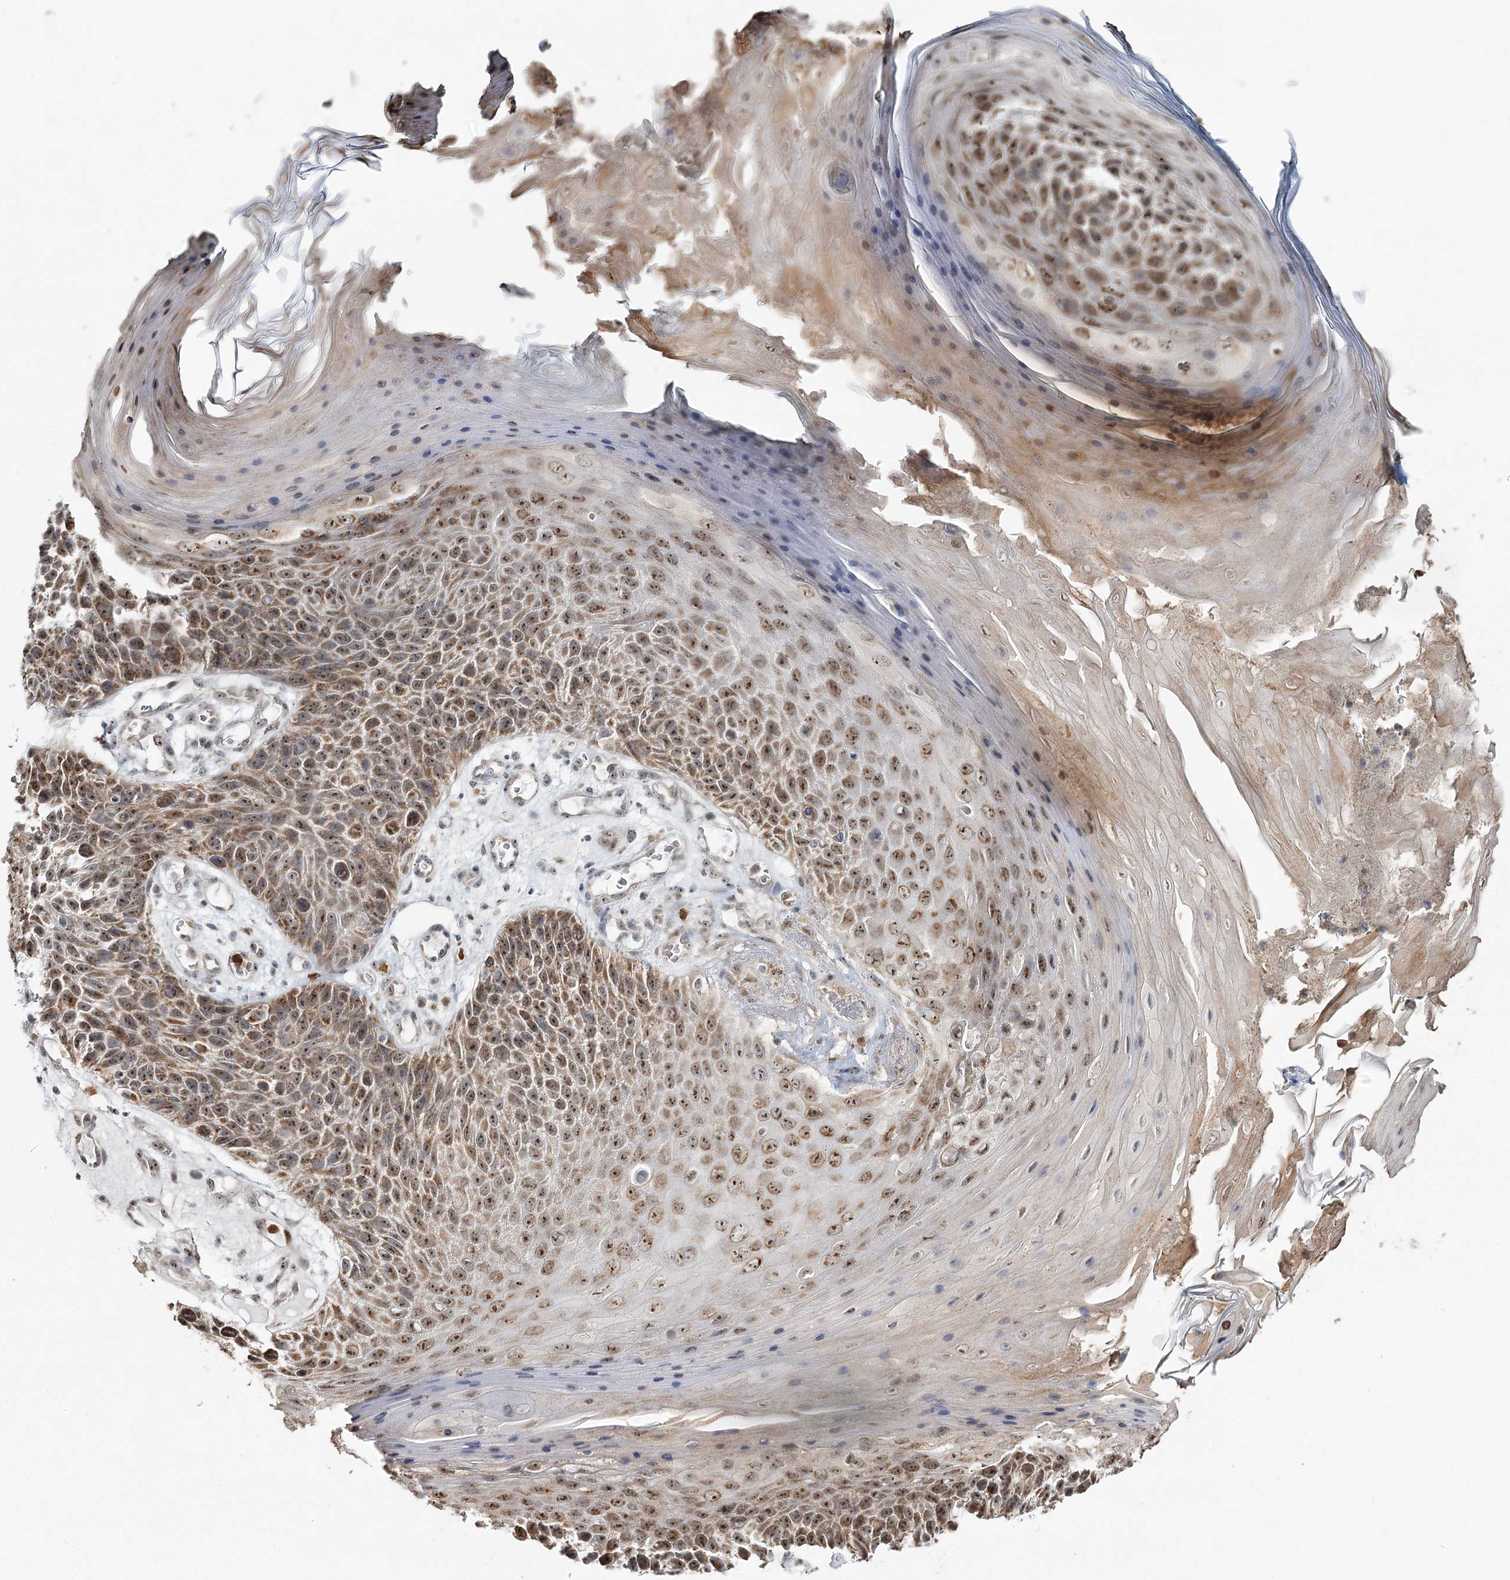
{"staining": {"intensity": "moderate", "quantity": ">75%", "location": "cytoplasmic/membranous,nuclear"}, "tissue": "skin cancer", "cell_type": "Tumor cells", "image_type": "cancer", "snomed": [{"axis": "morphology", "description": "Squamous cell carcinoma, NOS"}, {"axis": "topography", "description": "Skin"}], "caption": "Protein analysis of squamous cell carcinoma (skin) tissue displays moderate cytoplasmic/membranous and nuclear expression in about >75% of tumor cells. (Stains: DAB in brown, nuclei in blue, Microscopy: brightfield microscopy at high magnification).", "gene": "ATAD1", "patient": {"sex": "female", "age": 88}}